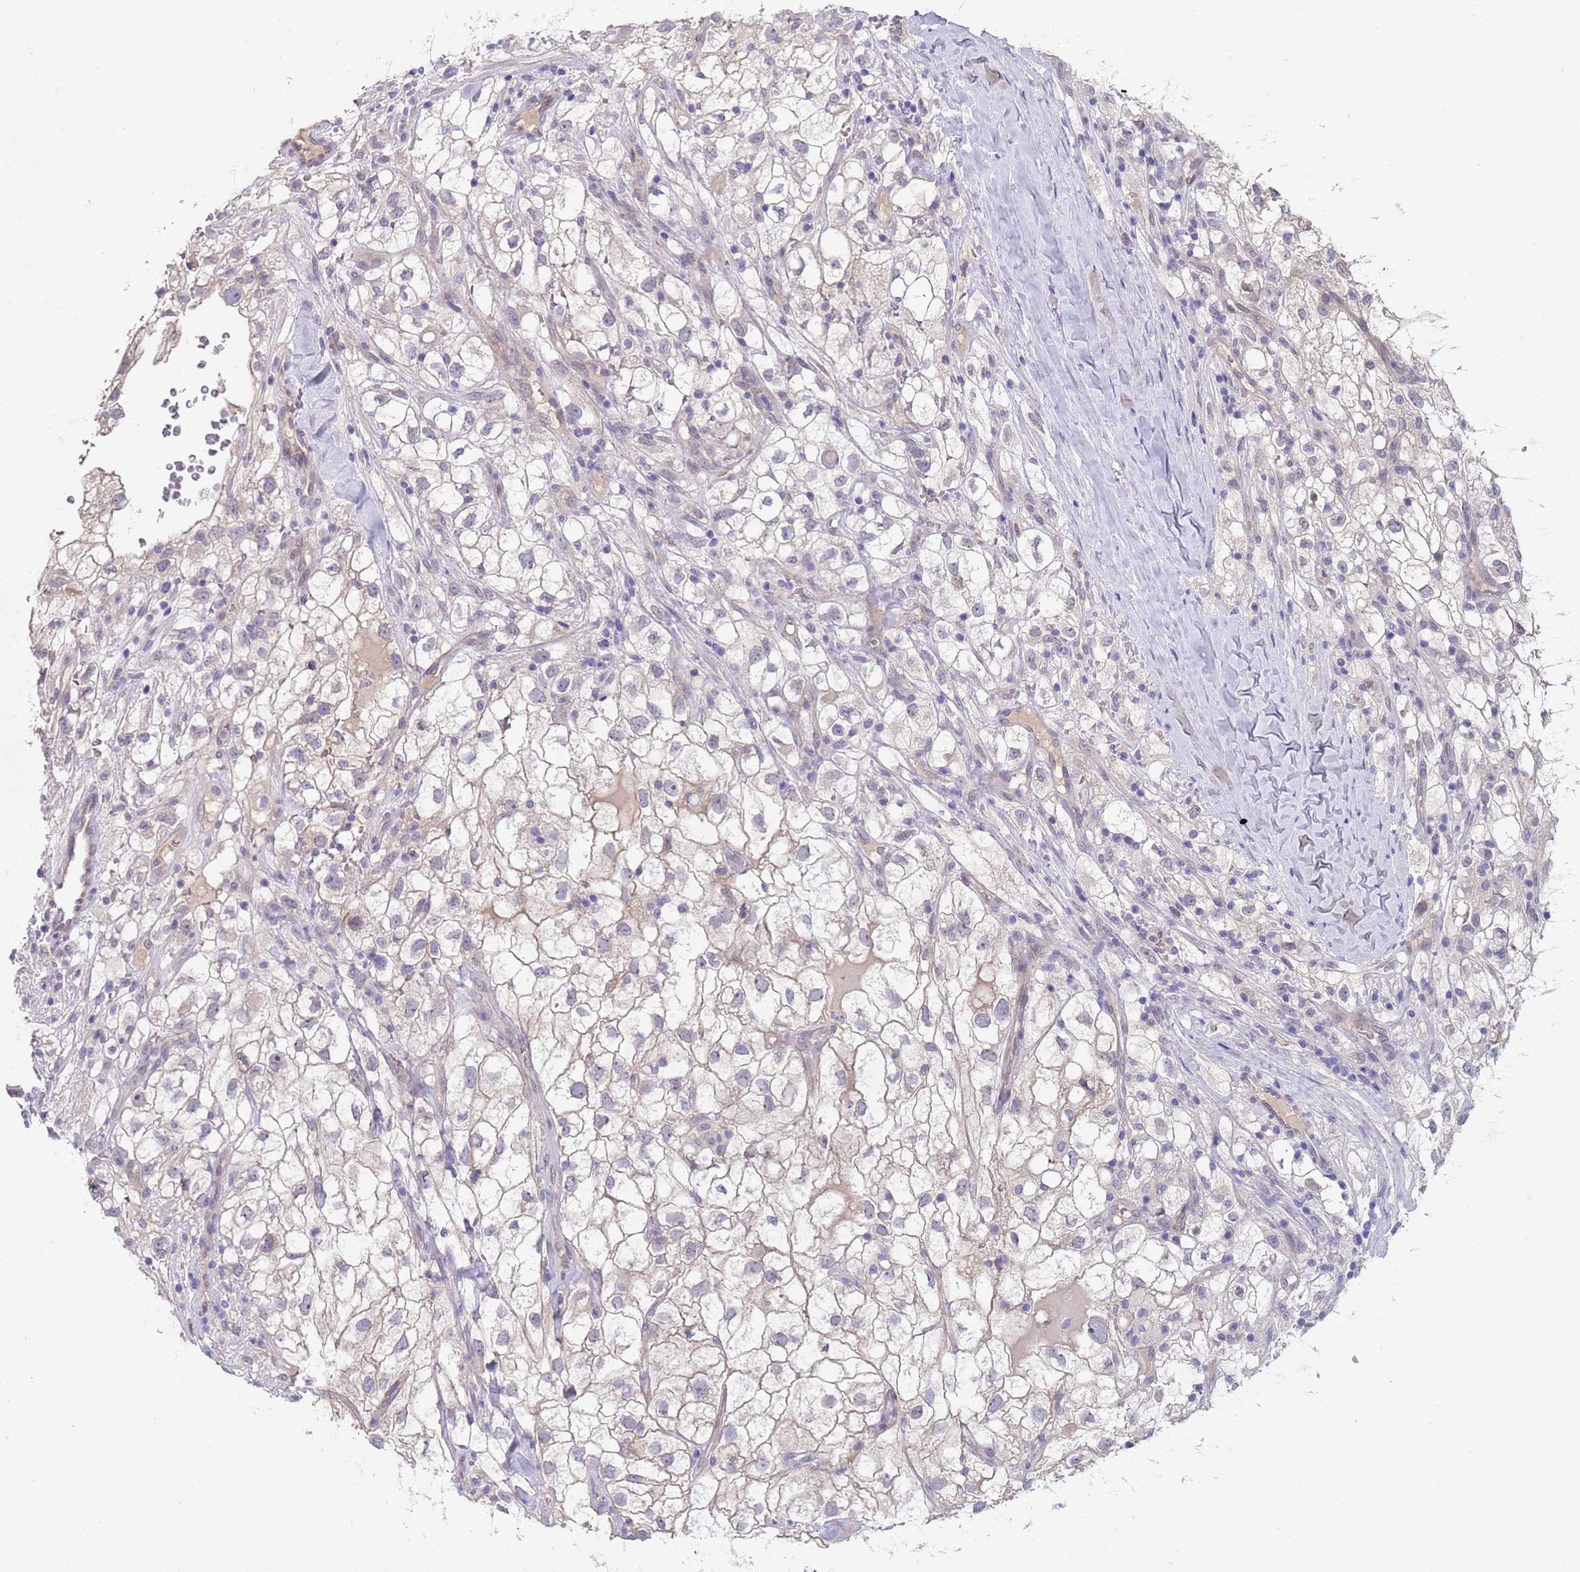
{"staining": {"intensity": "weak", "quantity": "<25%", "location": "cytoplasmic/membranous"}, "tissue": "renal cancer", "cell_type": "Tumor cells", "image_type": "cancer", "snomed": [{"axis": "morphology", "description": "Adenocarcinoma, NOS"}, {"axis": "topography", "description": "Kidney"}], "caption": "Protein analysis of renal cancer (adenocarcinoma) reveals no significant staining in tumor cells.", "gene": "TRMT10A", "patient": {"sex": "male", "age": 59}}